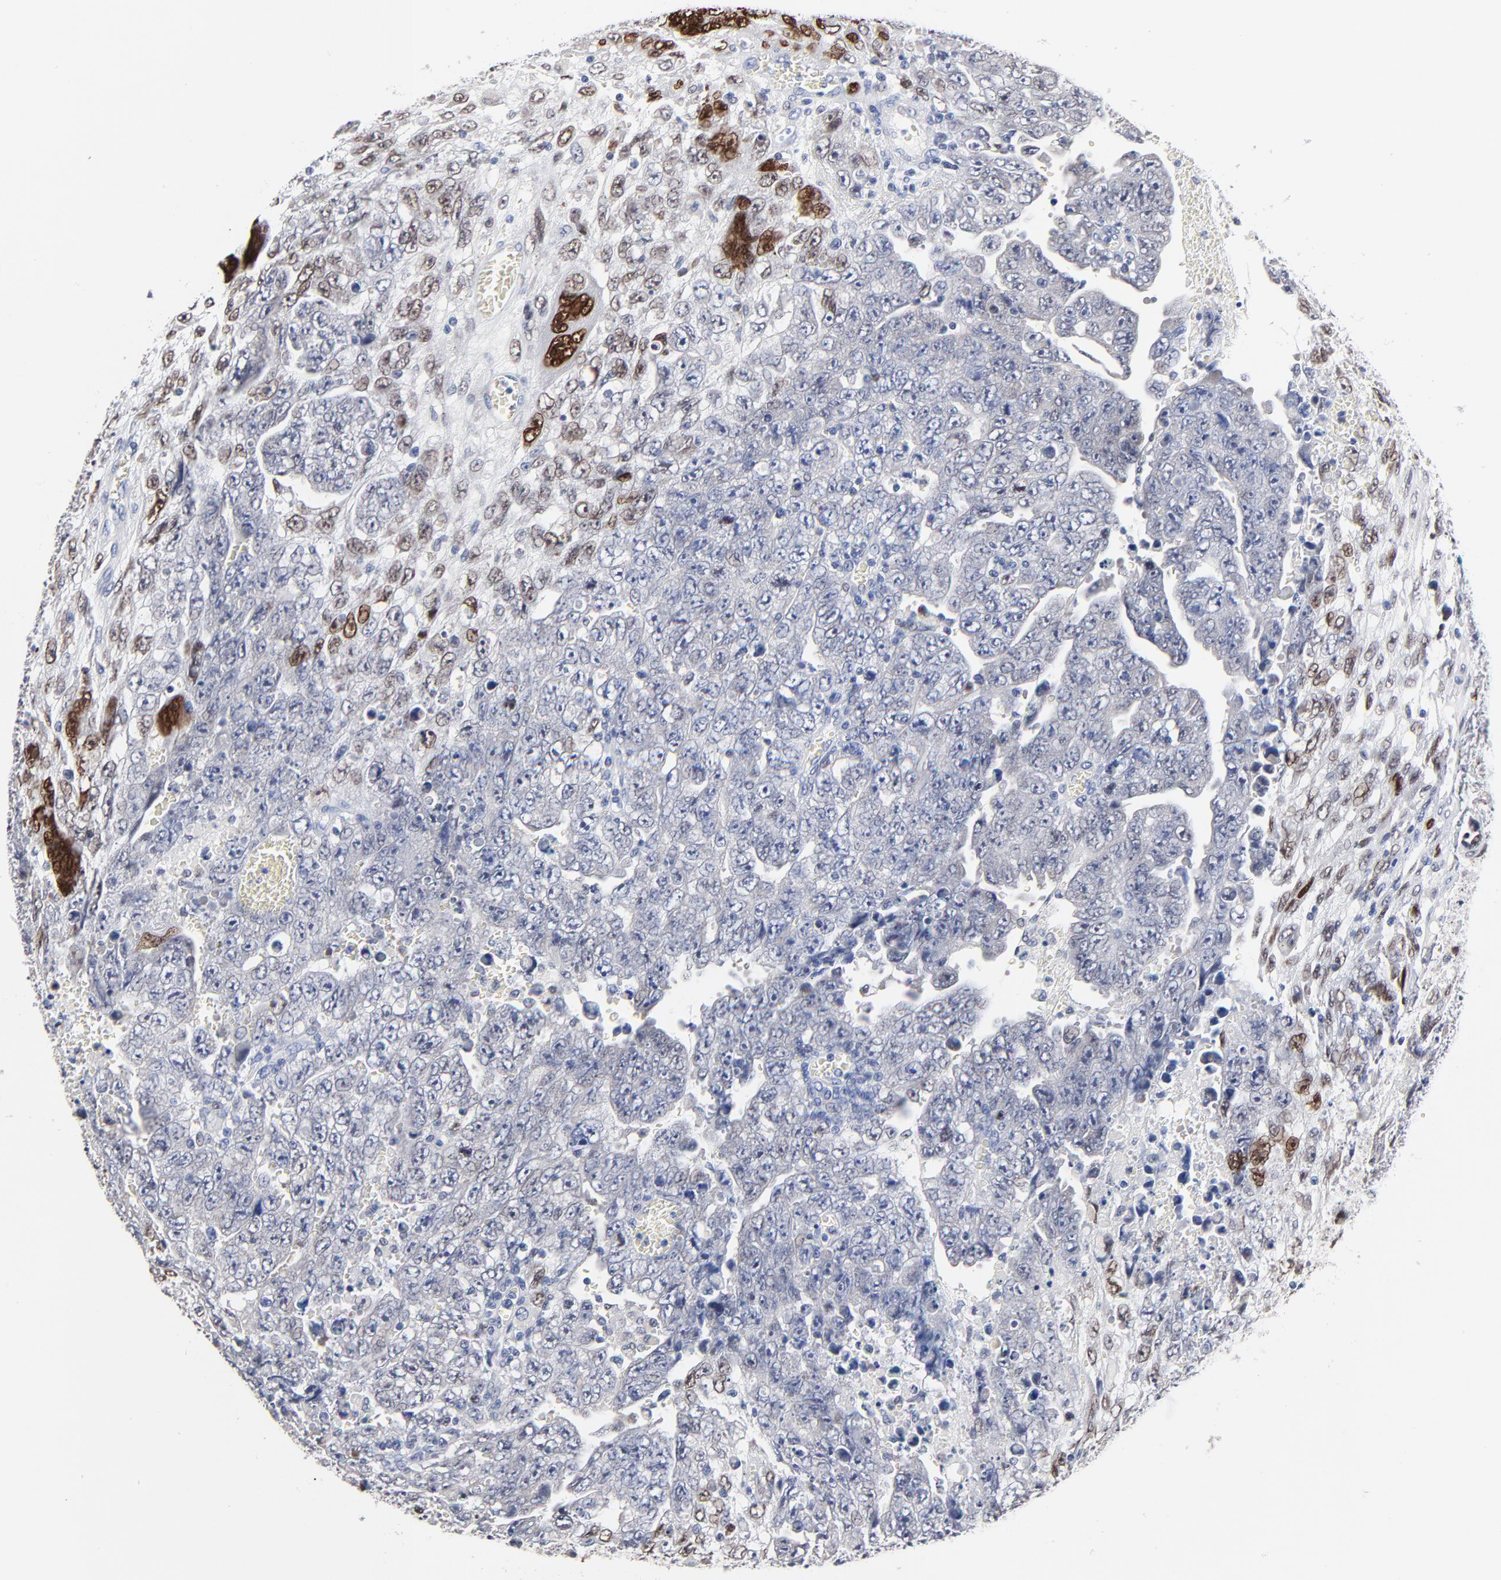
{"staining": {"intensity": "strong", "quantity": "<25%", "location": "cytoplasmic/membranous"}, "tissue": "testis cancer", "cell_type": "Tumor cells", "image_type": "cancer", "snomed": [{"axis": "morphology", "description": "Carcinoma, Embryonal, NOS"}, {"axis": "topography", "description": "Testis"}], "caption": "Tumor cells show medium levels of strong cytoplasmic/membranous expression in approximately <25% of cells in testis cancer. (brown staining indicates protein expression, while blue staining denotes nuclei).", "gene": "AADAC", "patient": {"sex": "male", "age": 28}}